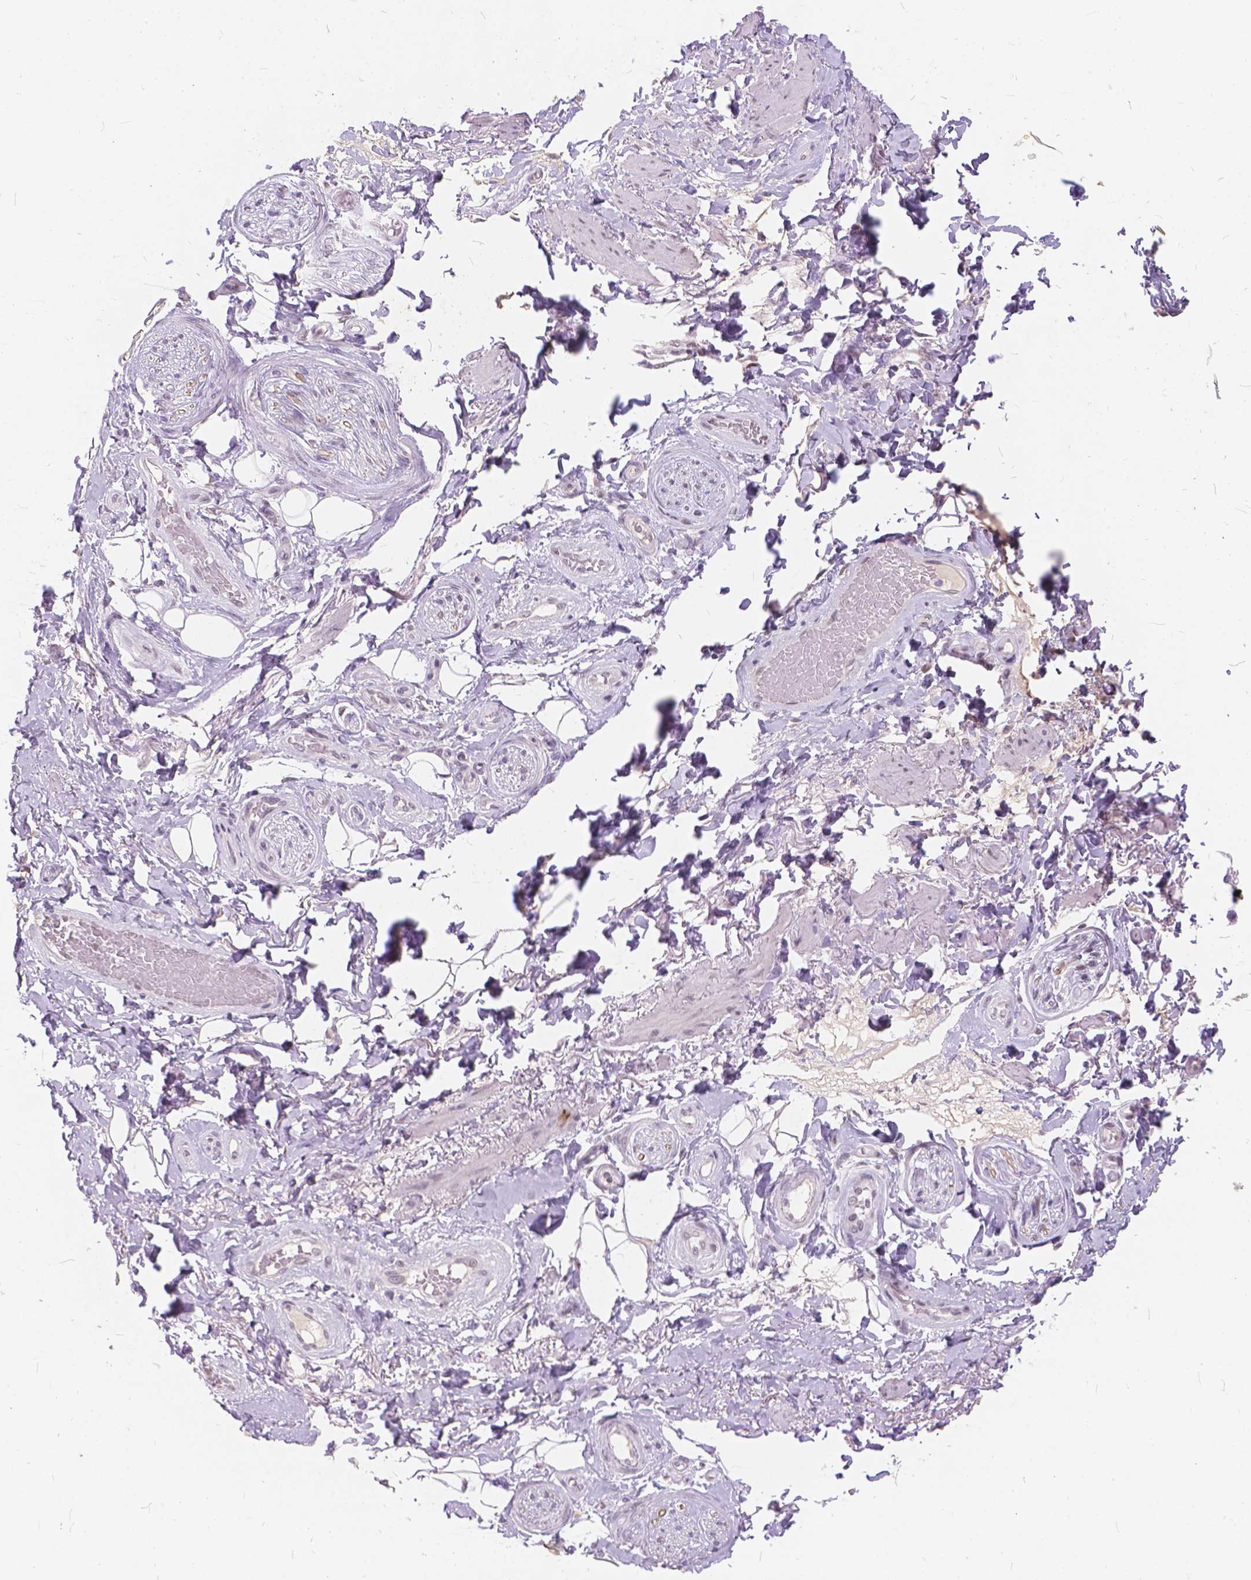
{"staining": {"intensity": "weak", "quantity": ">75%", "location": "nuclear"}, "tissue": "adipose tissue", "cell_type": "Adipocytes", "image_type": "normal", "snomed": [{"axis": "morphology", "description": "Normal tissue, NOS"}, {"axis": "topography", "description": "Anal"}, {"axis": "topography", "description": "Peripheral nerve tissue"}], "caption": "Adipose tissue stained with immunohistochemistry (IHC) demonstrates weak nuclear expression in approximately >75% of adipocytes. Using DAB (3,3'-diaminobenzidine) (brown) and hematoxylin (blue) stains, captured at high magnification using brightfield microscopy.", "gene": "FAM53A", "patient": {"sex": "male", "age": 53}}